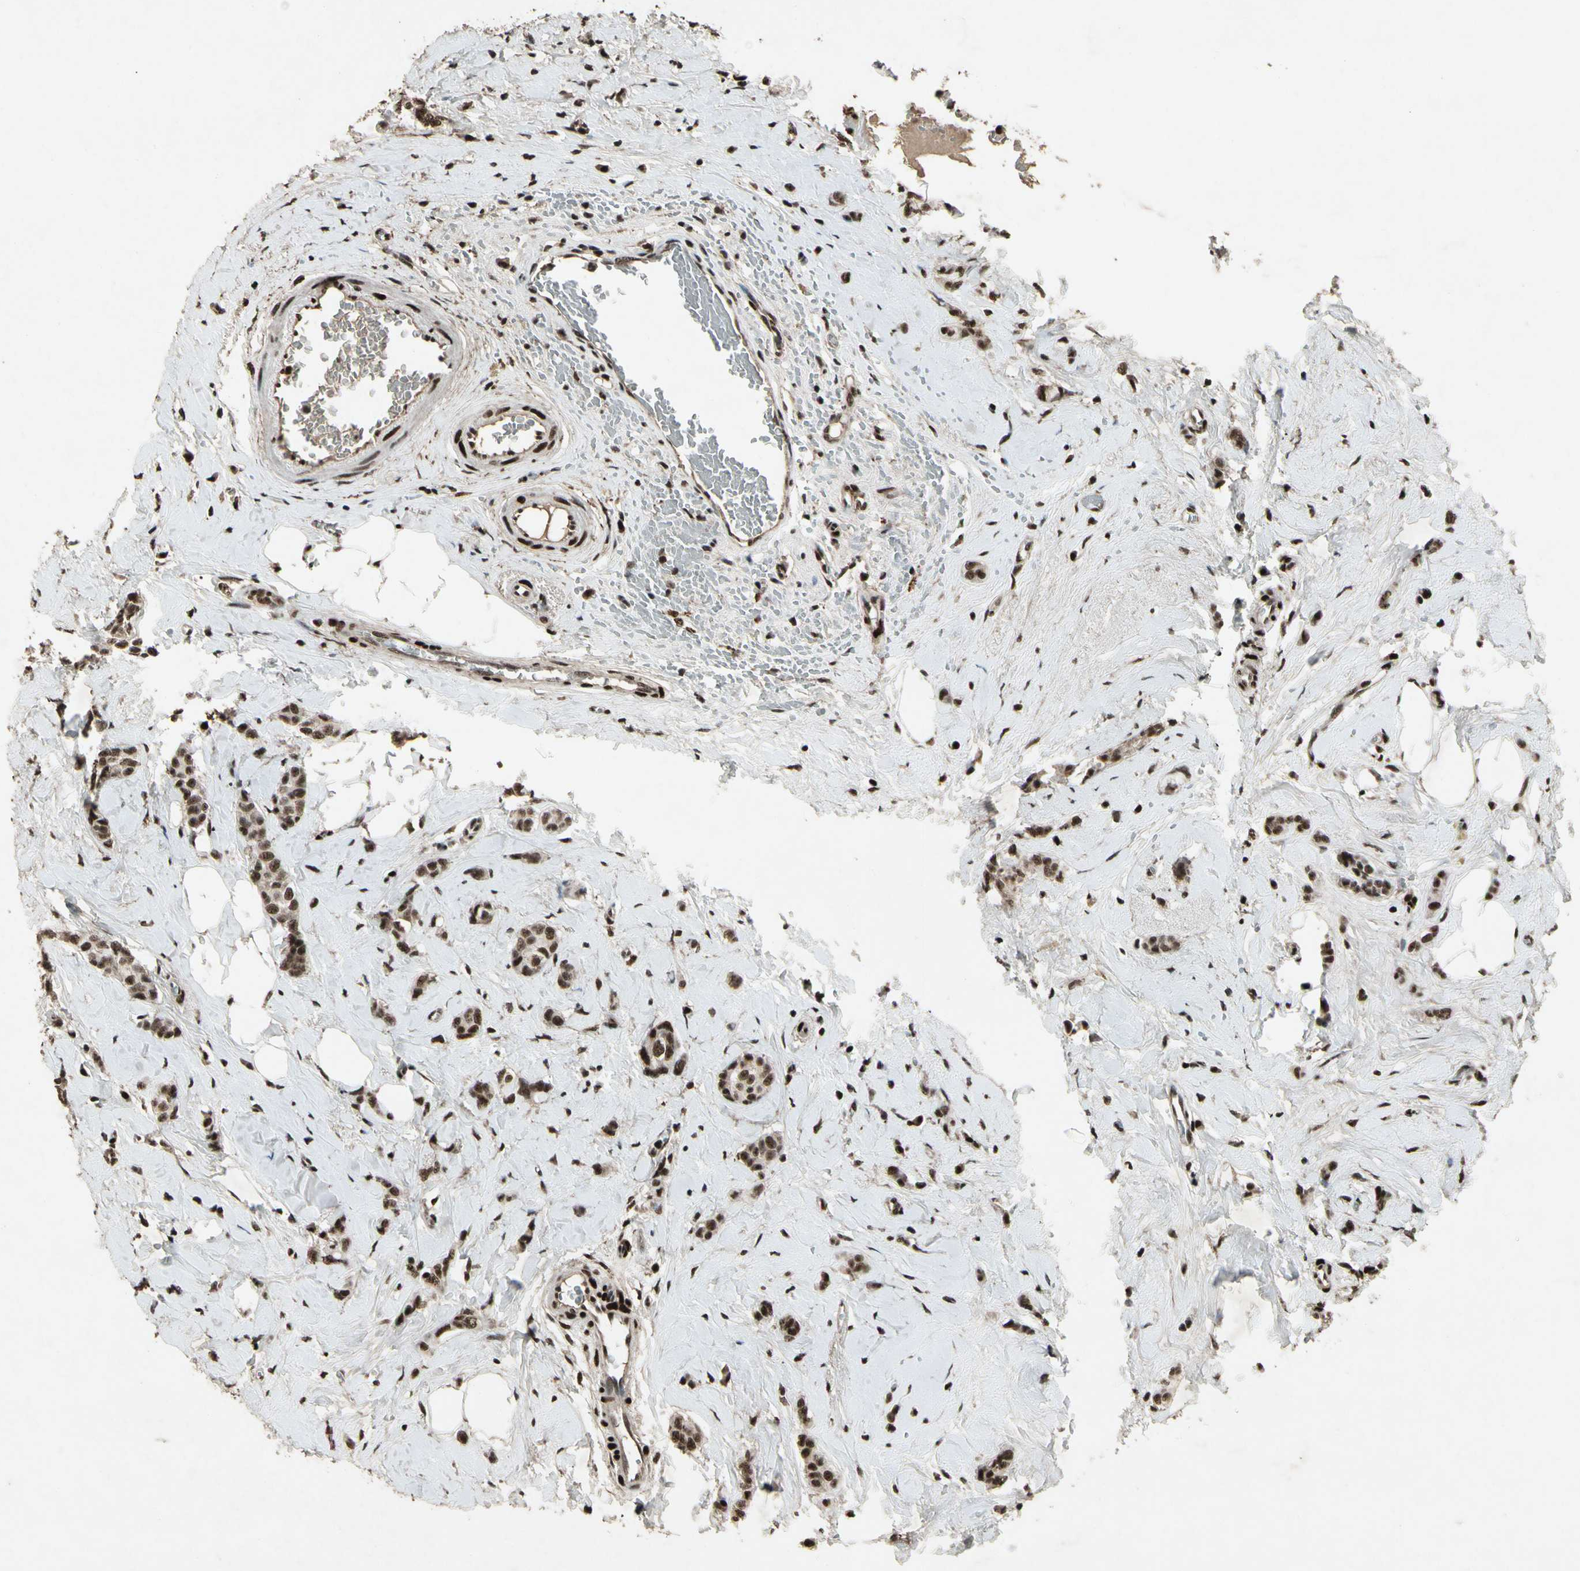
{"staining": {"intensity": "strong", "quantity": ">75%", "location": "nuclear"}, "tissue": "breast cancer", "cell_type": "Tumor cells", "image_type": "cancer", "snomed": [{"axis": "morphology", "description": "Lobular carcinoma"}, {"axis": "topography", "description": "Breast"}], "caption": "DAB immunohistochemical staining of lobular carcinoma (breast) displays strong nuclear protein staining in about >75% of tumor cells.", "gene": "TBX2", "patient": {"sex": "female", "age": 60}}